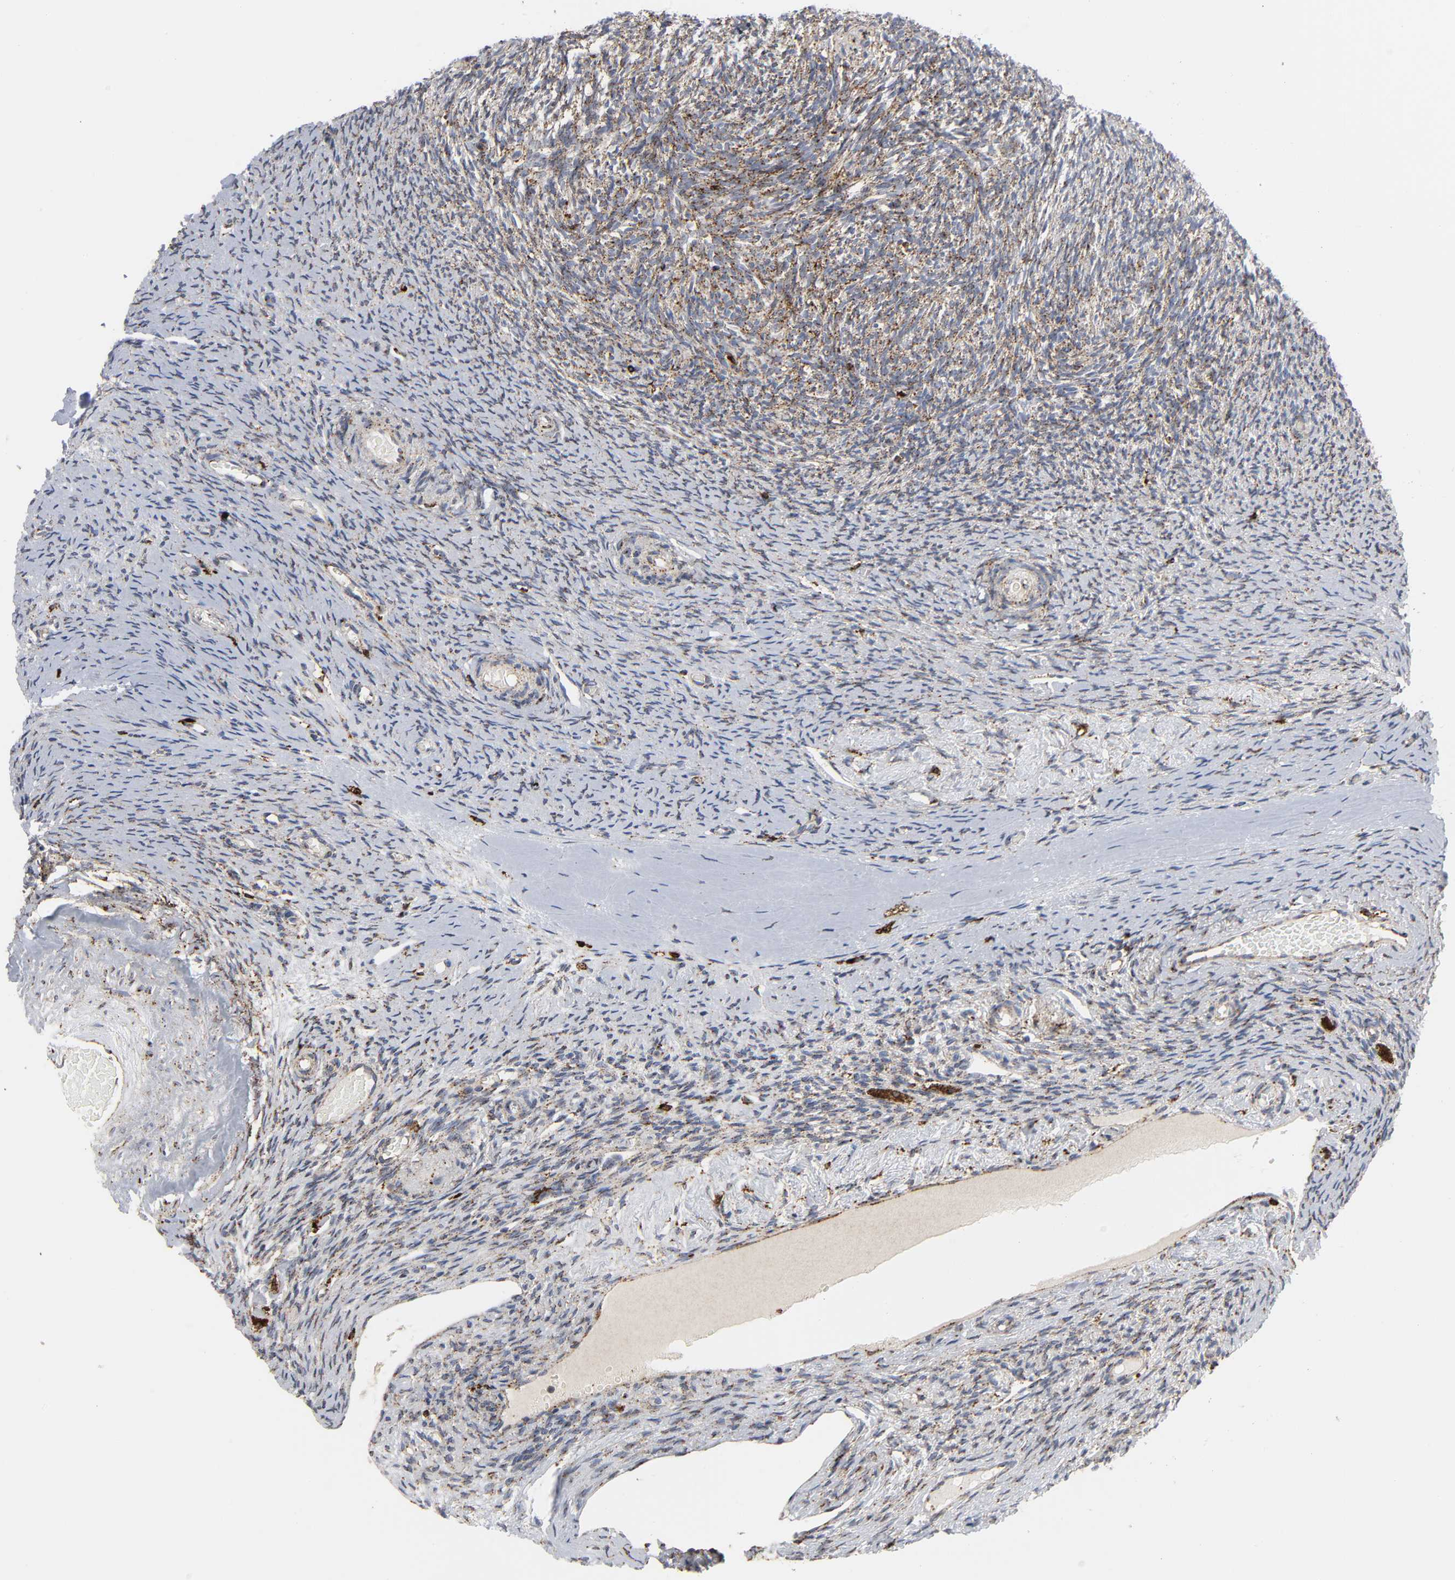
{"staining": {"intensity": "strong", "quantity": ">75%", "location": "cytoplasmic/membranous"}, "tissue": "ovary", "cell_type": "Ovarian stroma cells", "image_type": "normal", "snomed": [{"axis": "morphology", "description": "Normal tissue, NOS"}, {"axis": "topography", "description": "Ovary"}], "caption": "Ovary stained with immunohistochemistry shows strong cytoplasmic/membranous expression in approximately >75% of ovarian stroma cells.", "gene": "PSAP", "patient": {"sex": "female", "age": 60}}